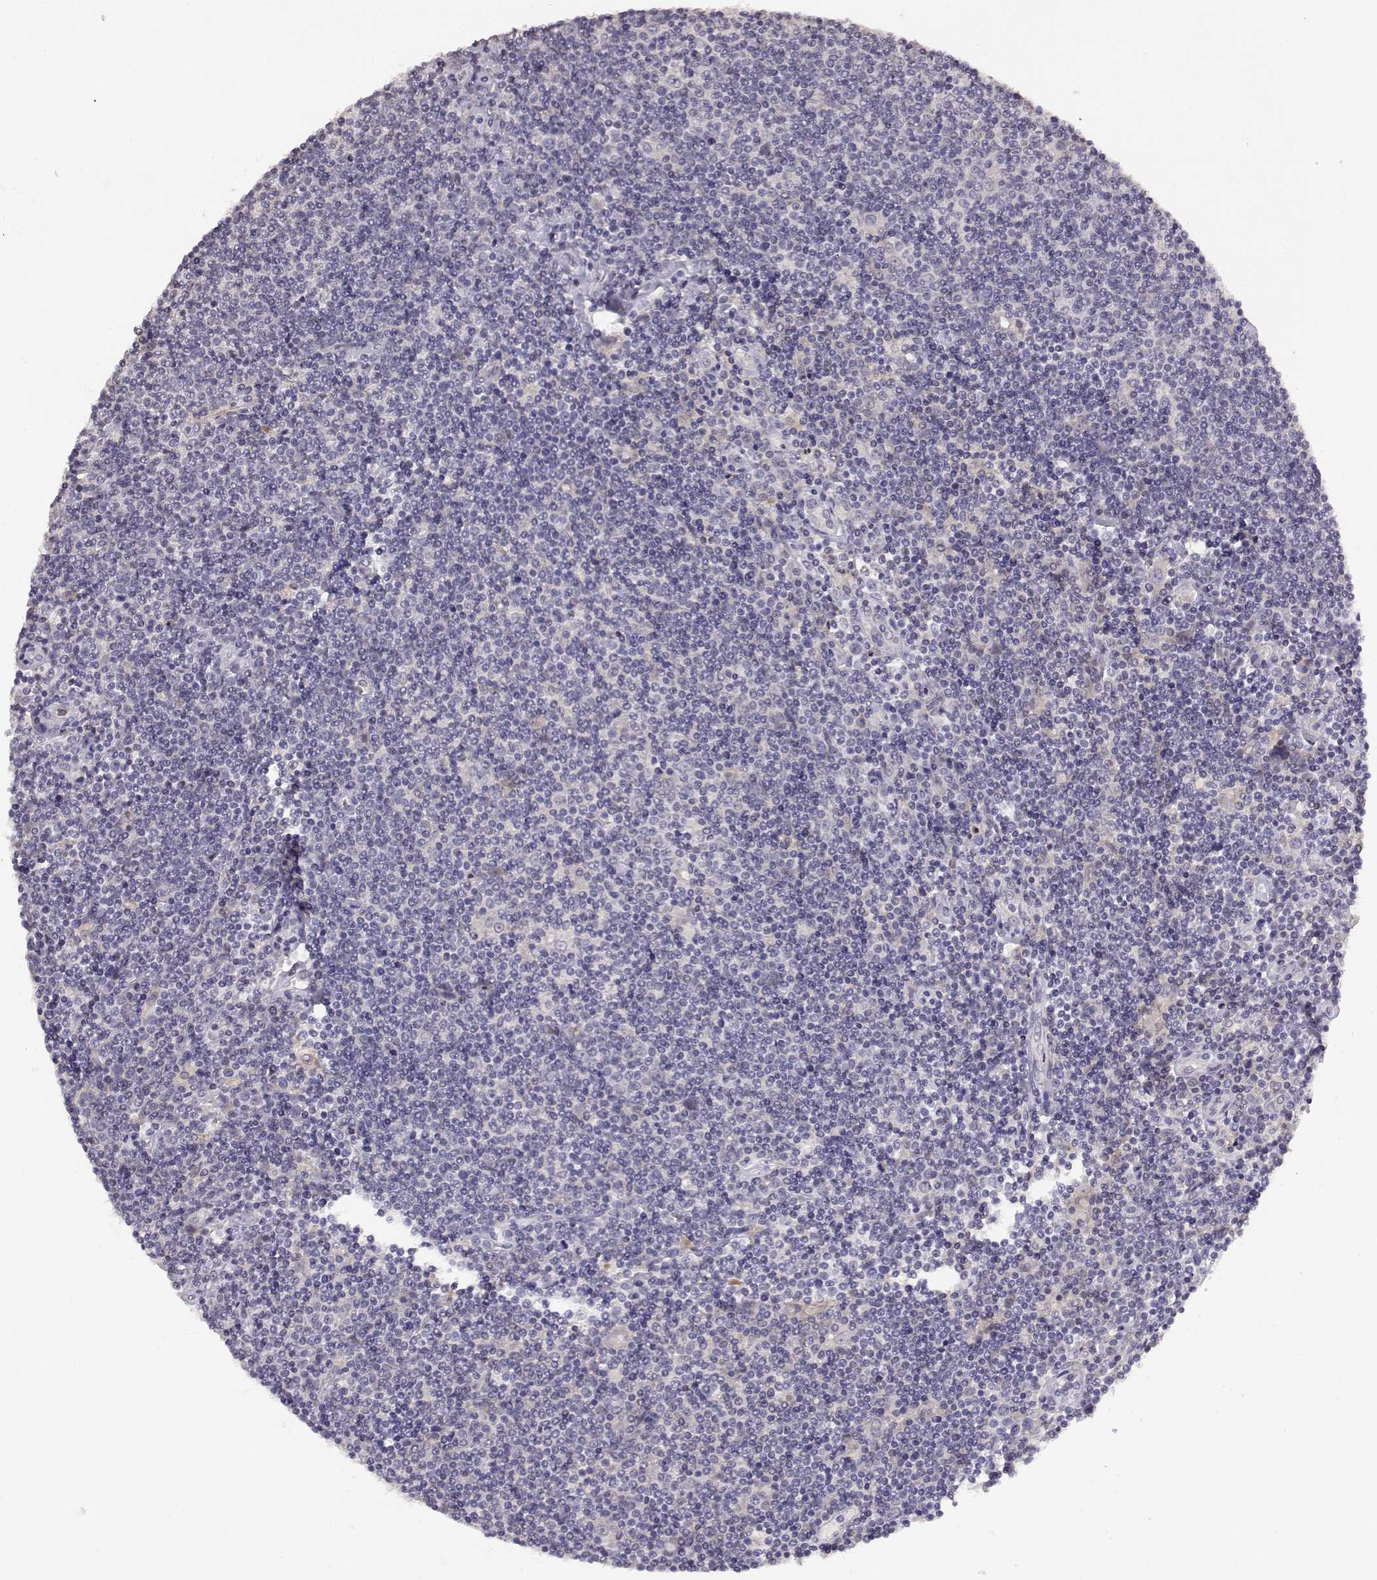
{"staining": {"intensity": "negative", "quantity": "none", "location": "none"}, "tissue": "lymphoma", "cell_type": "Tumor cells", "image_type": "cancer", "snomed": [{"axis": "morphology", "description": "Hodgkin's disease, NOS"}, {"axis": "topography", "description": "Lymph node"}], "caption": "This is a micrograph of immunohistochemistry staining of Hodgkin's disease, which shows no positivity in tumor cells.", "gene": "TACR1", "patient": {"sex": "male", "age": 40}}